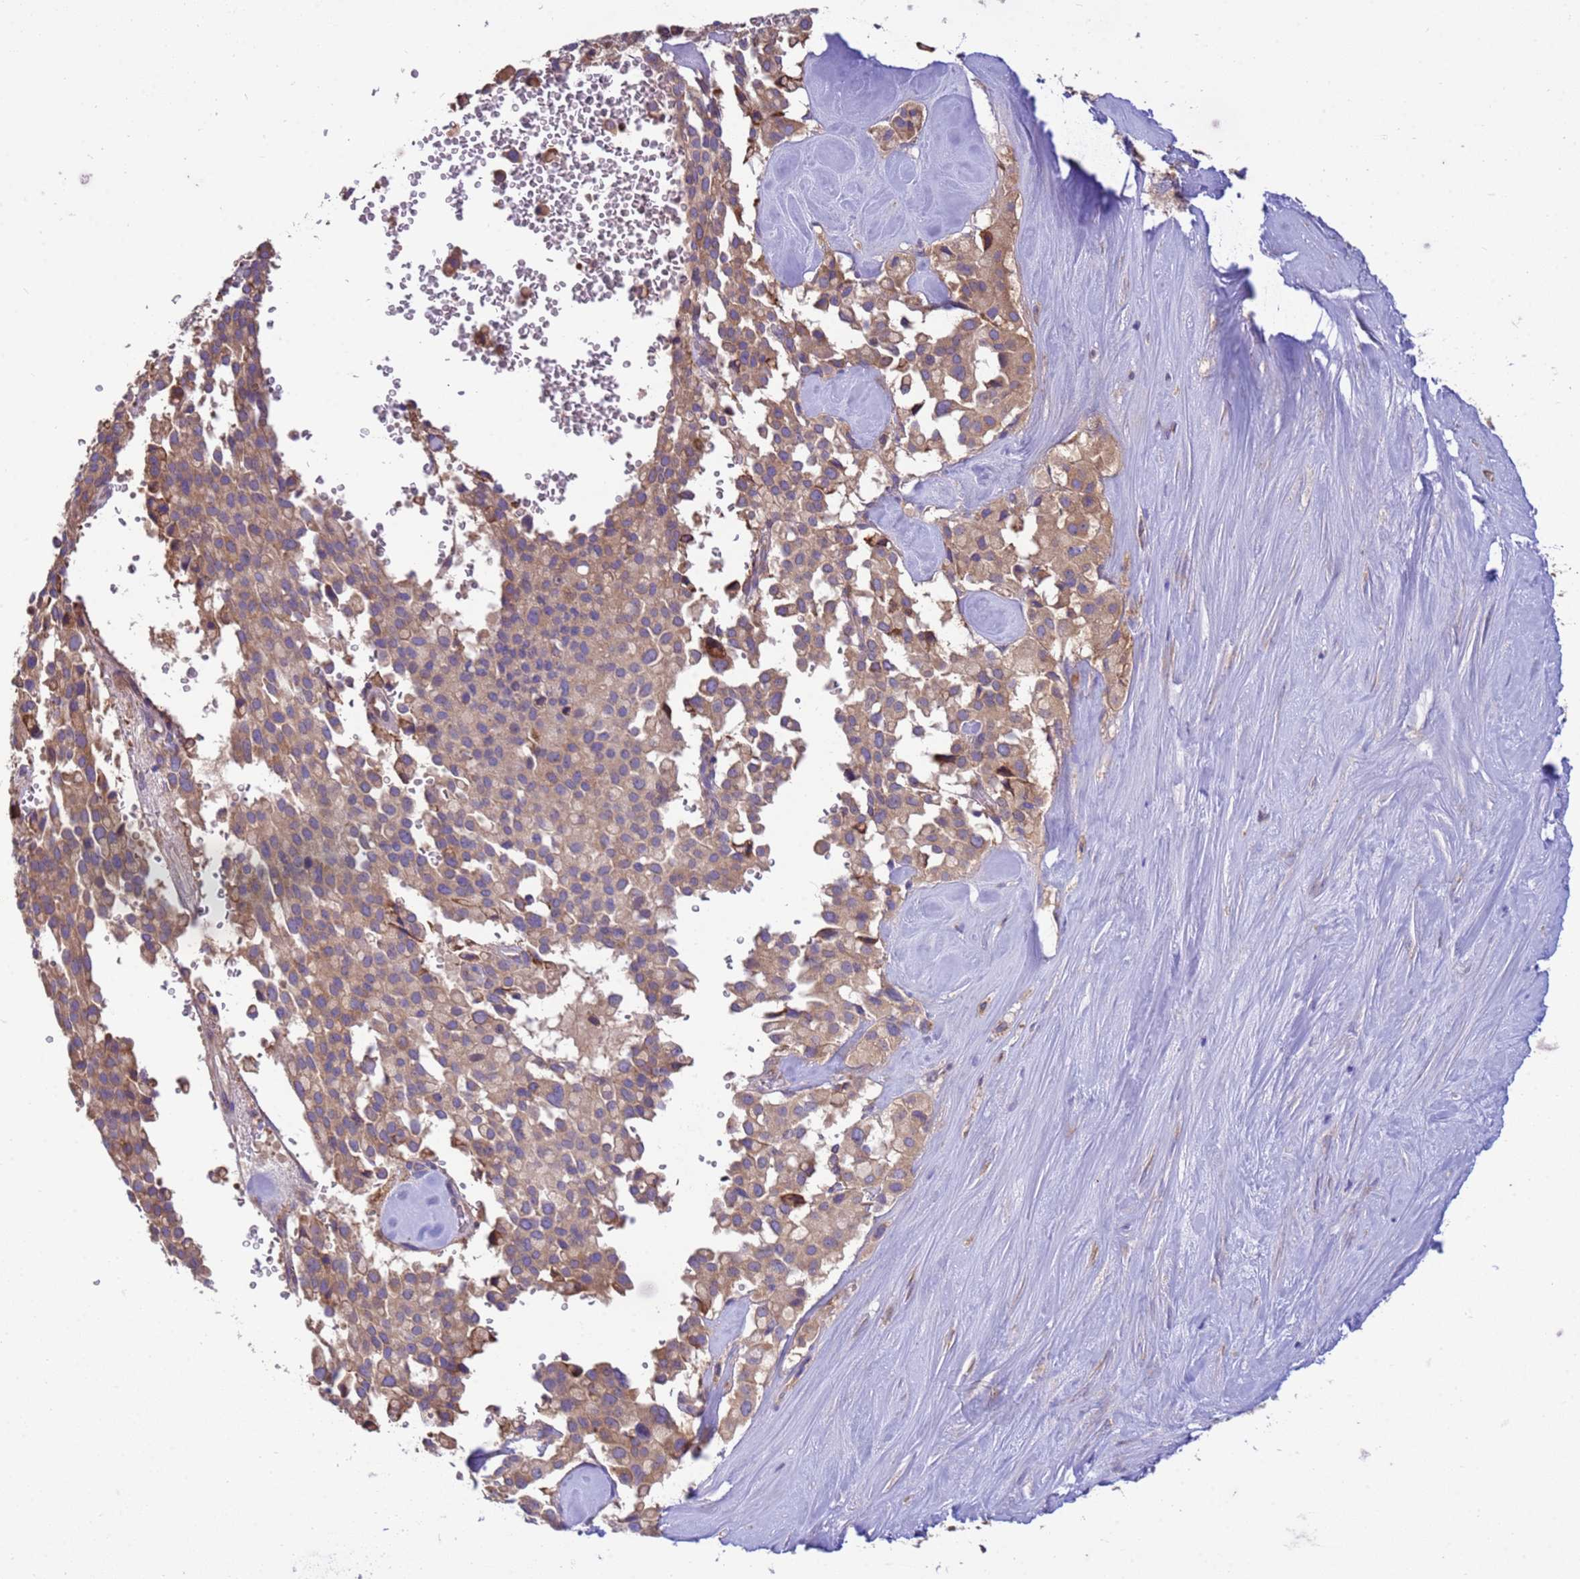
{"staining": {"intensity": "moderate", "quantity": ">75%", "location": "cytoplasmic/membranous"}, "tissue": "pancreatic cancer", "cell_type": "Tumor cells", "image_type": "cancer", "snomed": [{"axis": "morphology", "description": "Adenocarcinoma, NOS"}, {"axis": "topography", "description": "Pancreas"}], "caption": "Immunohistochemical staining of pancreatic cancer reveals medium levels of moderate cytoplasmic/membranous staining in approximately >75% of tumor cells. (IHC, brightfield microscopy, high magnification).", "gene": "THAP5", "patient": {"sex": "male", "age": 65}}